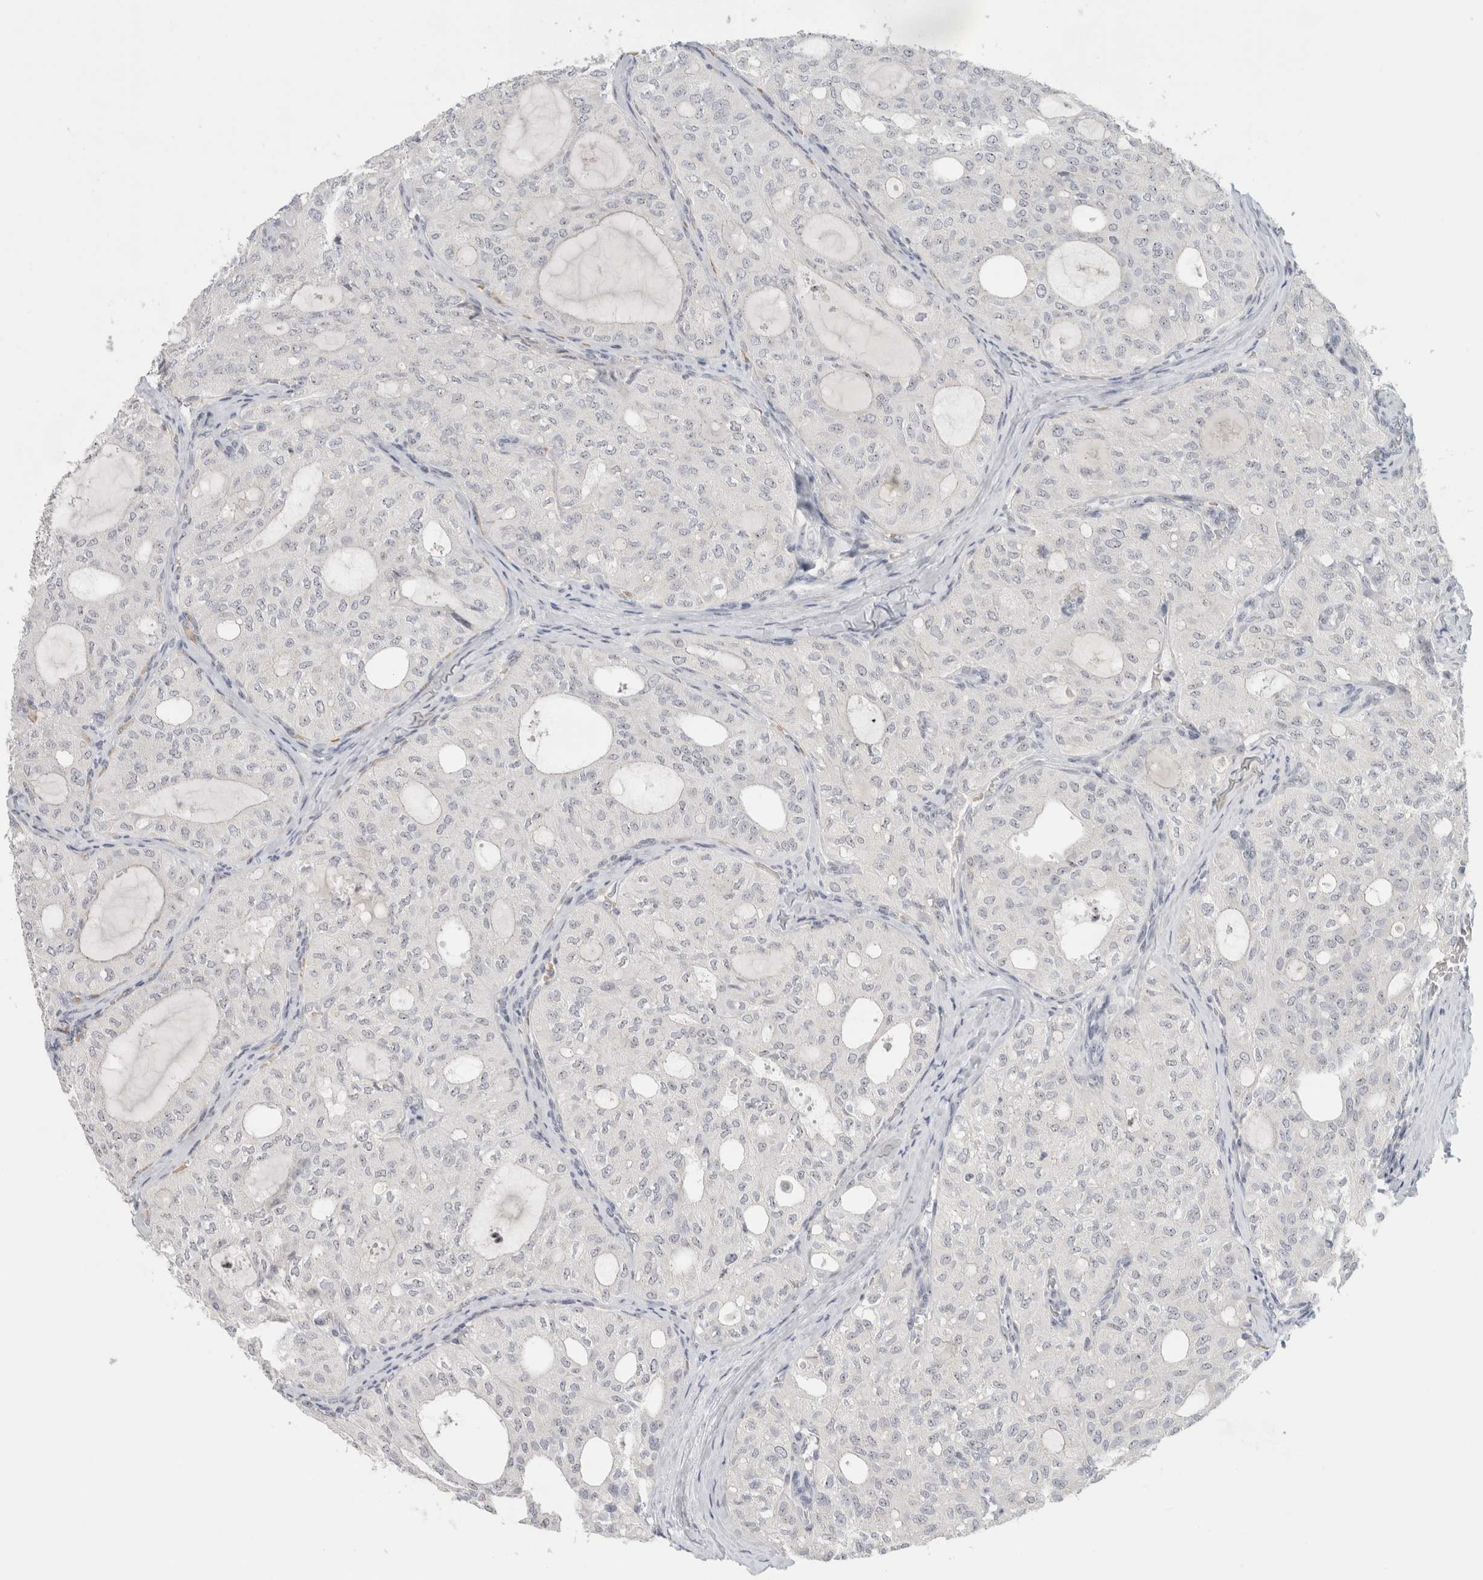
{"staining": {"intensity": "negative", "quantity": "none", "location": "none"}, "tissue": "thyroid cancer", "cell_type": "Tumor cells", "image_type": "cancer", "snomed": [{"axis": "morphology", "description": "Follicular adenoma carcinoma, NOS"}, {"axis": "topography", "description": "Thyroid gland"}], "caption": "DAB (3,3'-diaminobenzidine) immunohistochemical staining of human thyroid cancer shows no significant expression in tumor cells. (Immunohistochemistry (ihc), brightfield microscopy, high magnification).", "gene": "FMR1NB", "patient": {"sex": "male", "age": 75}}